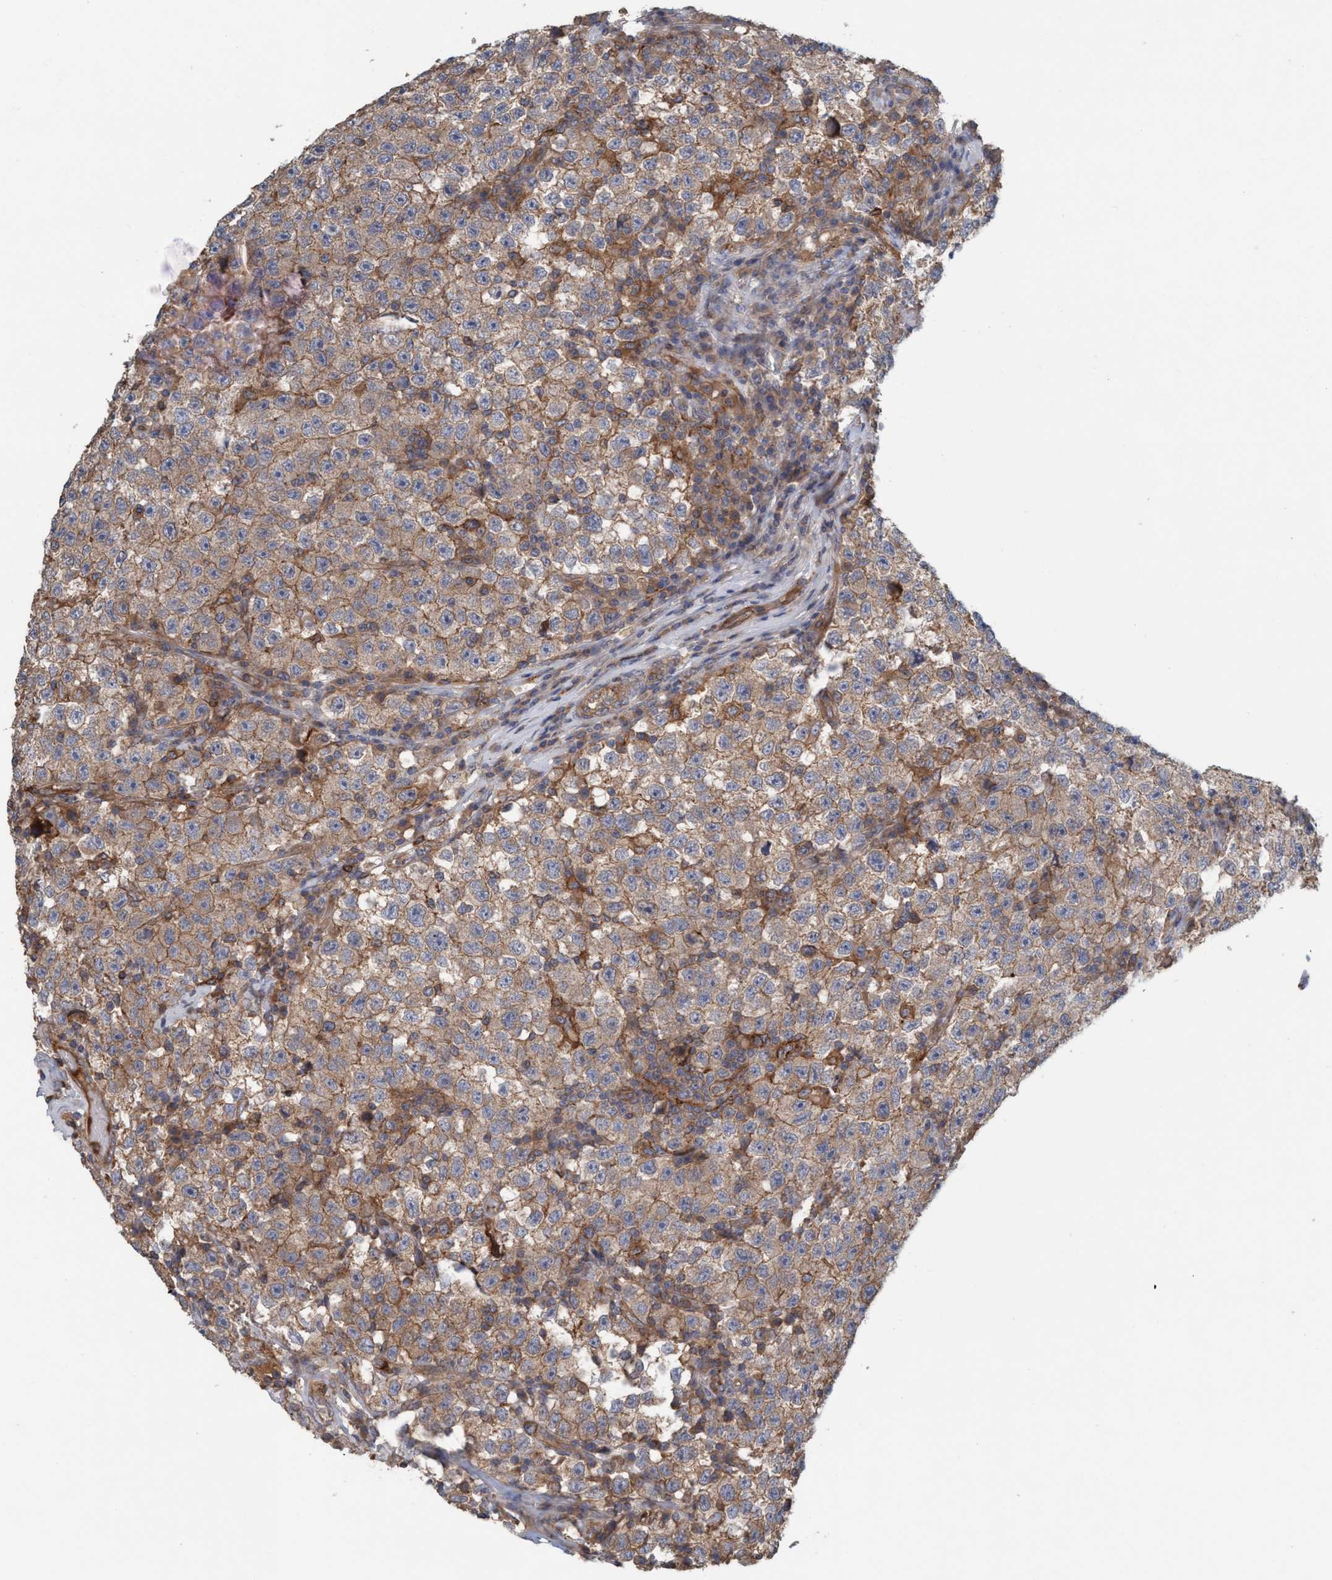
{"staining": {"intensity": "moderate", "quantity": ">75%", "location": "cytoplasmic/membranous"}, "tissue": "testis cancer", "cell_type": "Tumor cells", "image_type": "cancer", "snomed": [{"axis": "morphology", "description": "Seminoma, NOS"}, {"axis": "topography", "description": "Testis"}], "caption": "A photomicrograph showing moderate cytoplasmic/membranous positivity in approximately >75% of tumor cells in testis cancer, as visualized by brown immunohistochemical staining.", "gene": "SPECC1", "patient": {"sex": "male", "age": 22}}